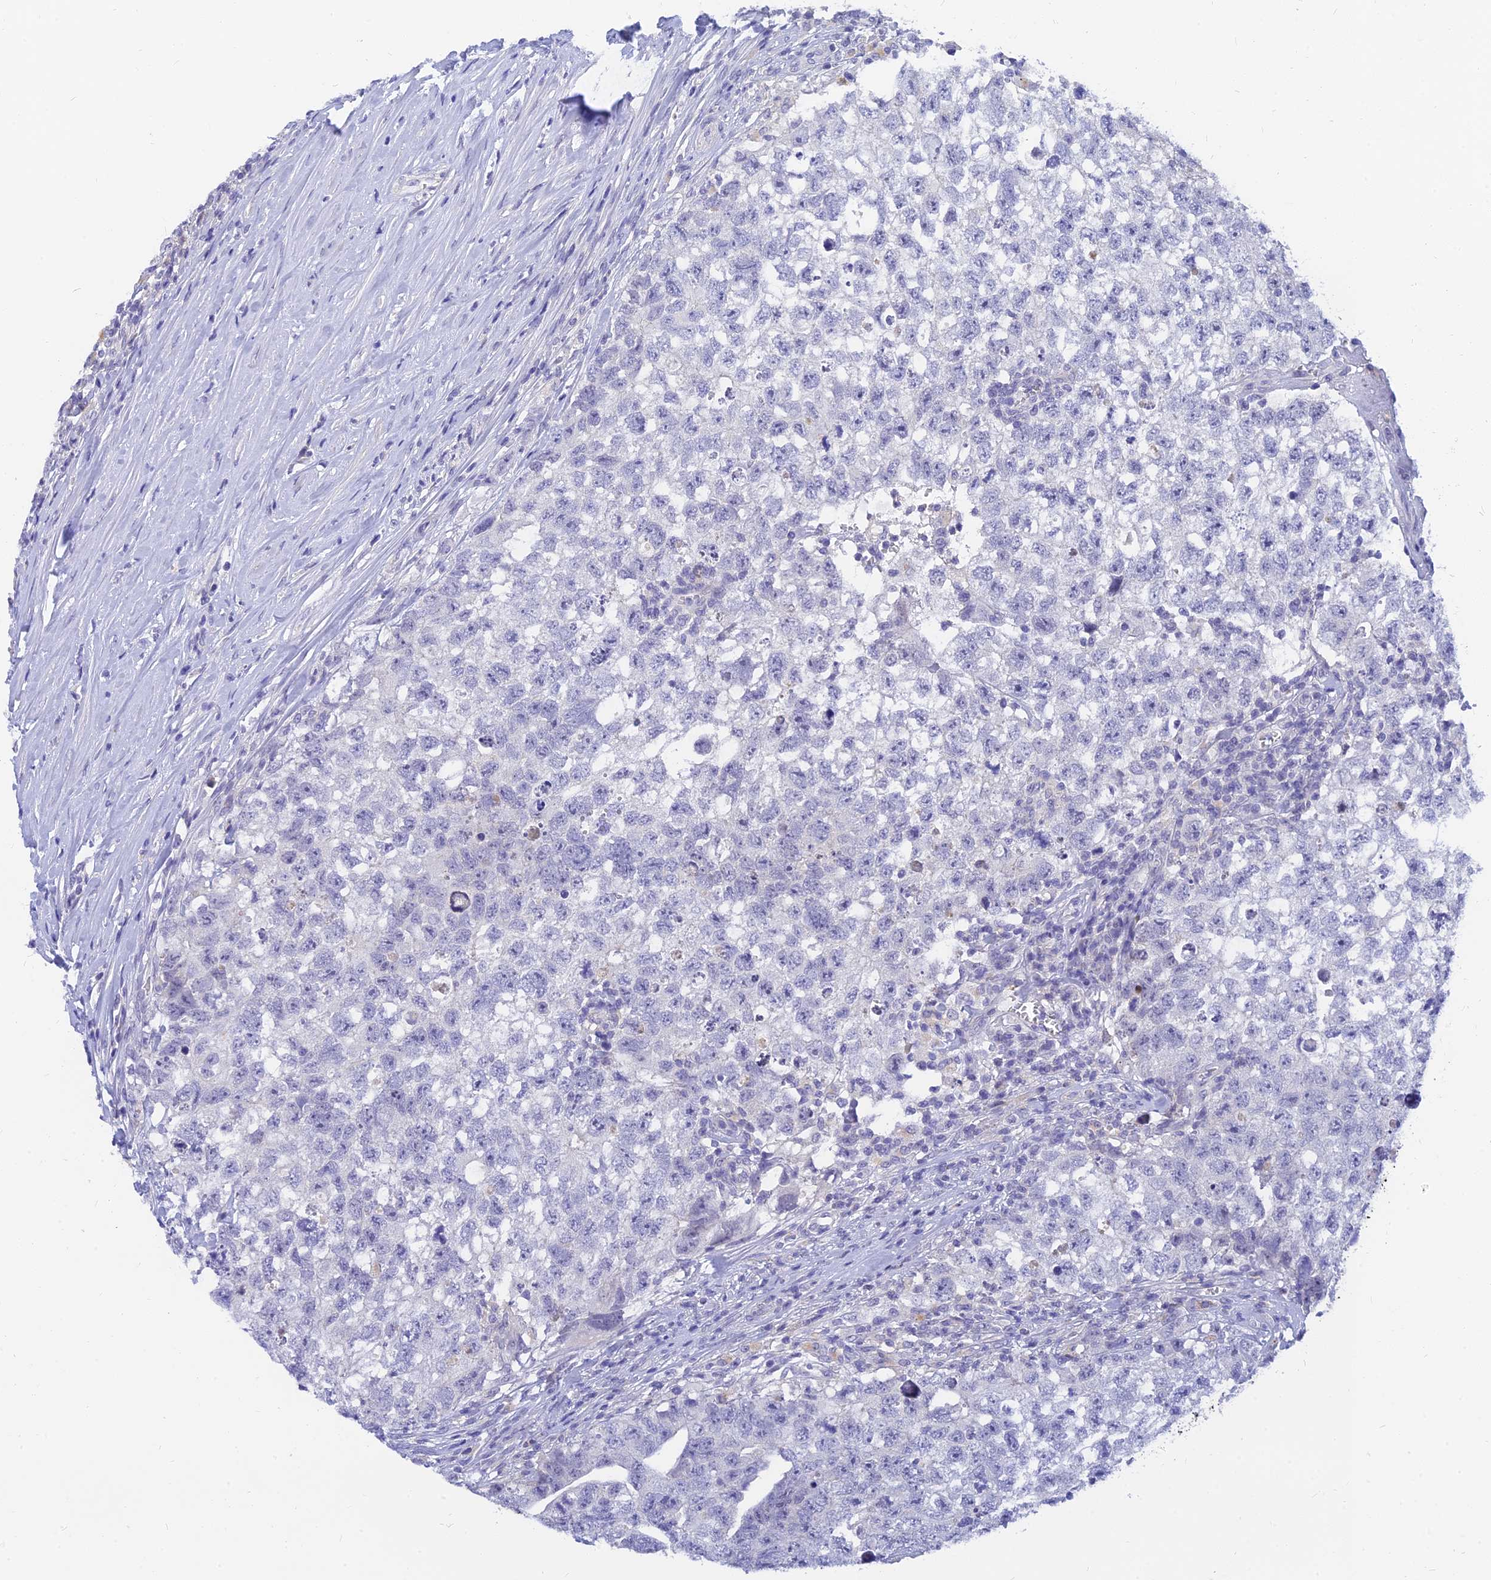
{"staining": {"intensity": "negative", "quantity": "none", "location": "none"}, "tissue": "testis cancer", "cell_type": "Tumor cells", "image_type": "cancer", "snomed": [{"axis": "morphology", "description": "Seminoma, NOS"}, {"axis": "morphology", "description": "Carcinoma, Embryonal, NOS"}, {"axis": "topography", "description": "Testis"}], "caption": "Photomicrograph shows no protein positivity in tumor cells of testis seminoma tissue. The staining was performed using DAB to visualize the protein expression in brown, while the nuclei were stained in blue with hematoxylin (Magnification: 20x).", "gene": "TMEM161B", "patient": {"sex": "male", "age": 29}}